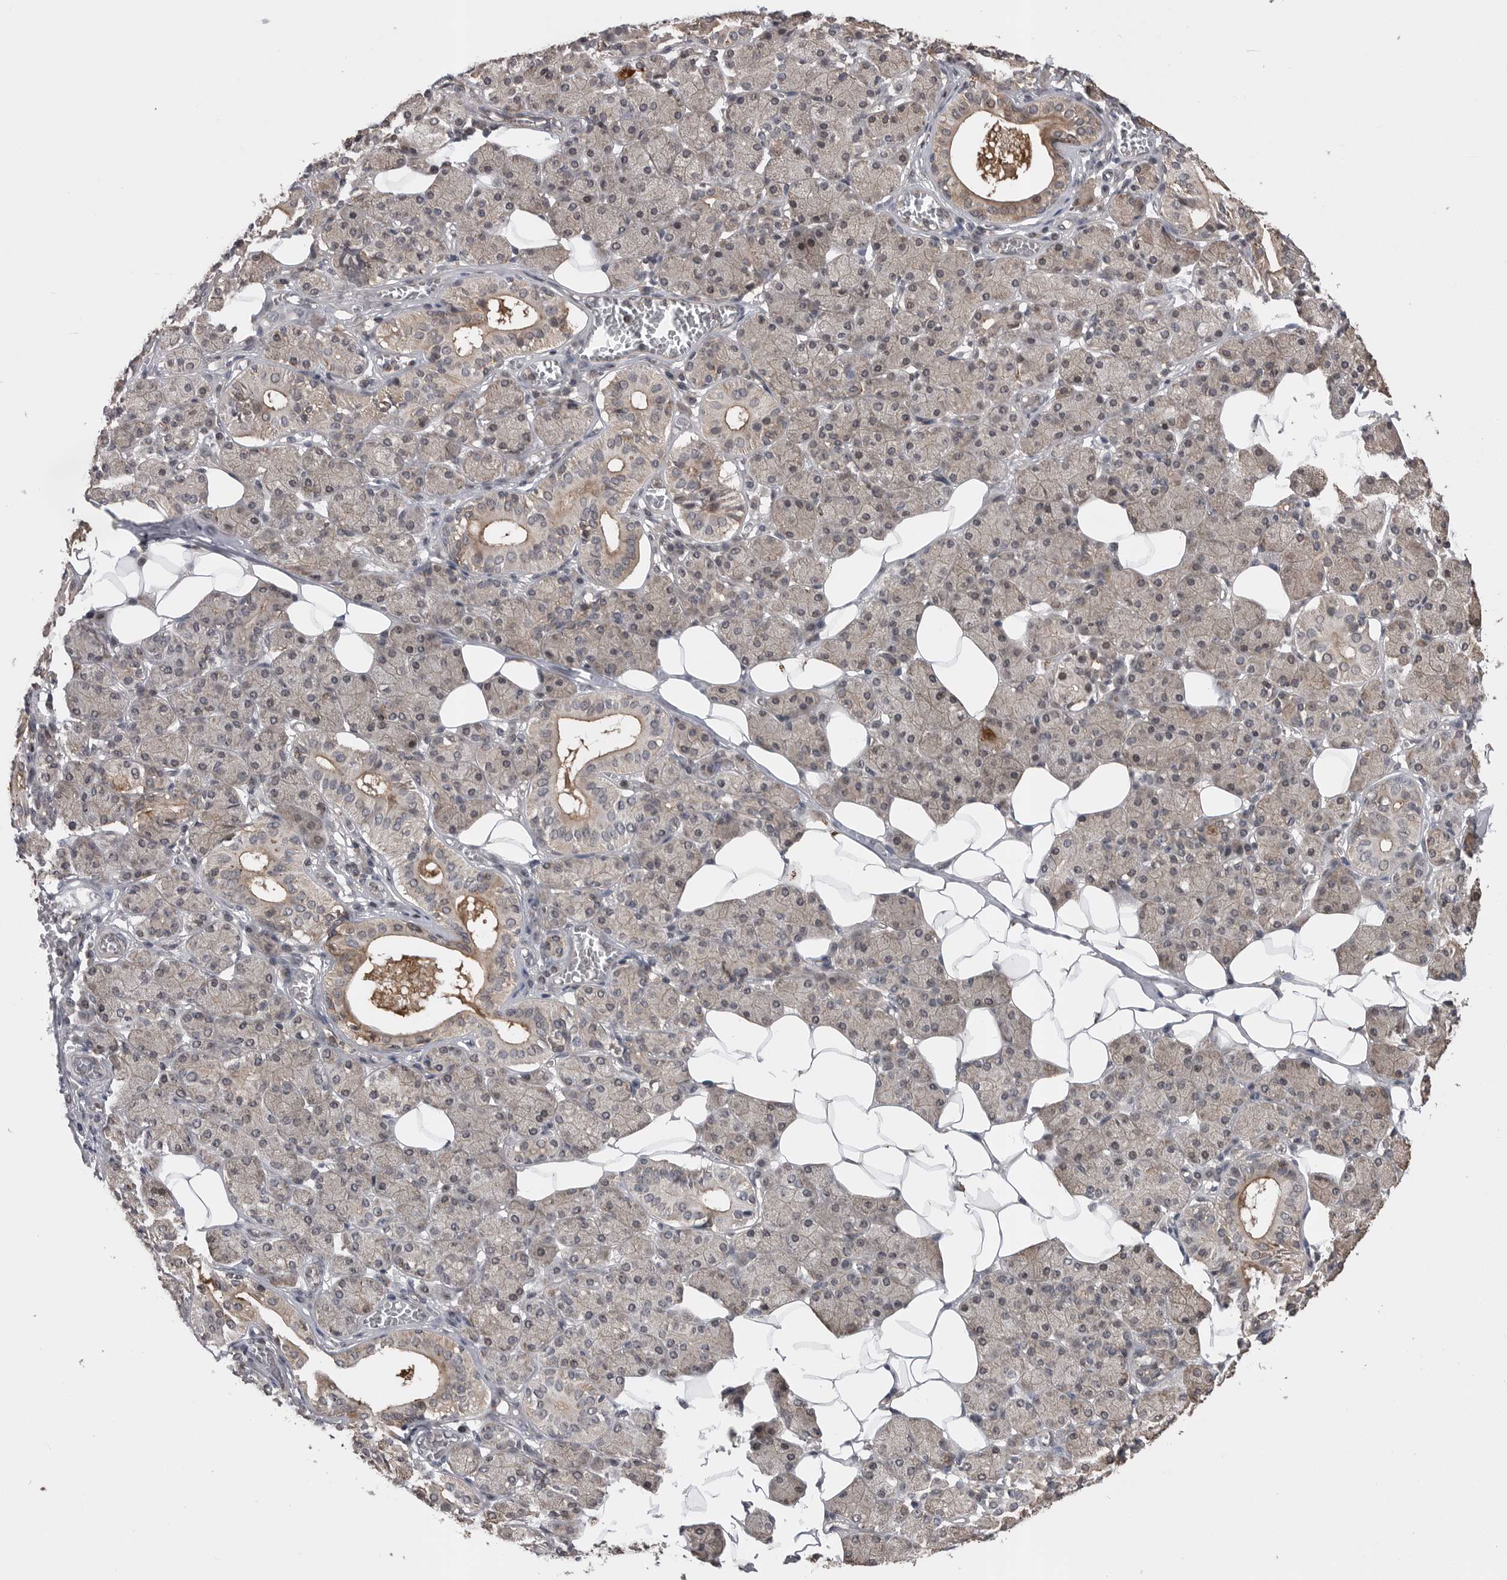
{"staining": {"intensity": "weak", "quantity": "25%-75%", "location": "cytoplasmic/membranous,nuclear"}, "tissue": "salivary gland", "cell_type": "Glandular cells", "image_type": "normal", "snomed": [{"axis": "morphology", "description": "Normal tissue, NOS"}, {"axis": "topography", "description": "Salivary gland"}], "caption": "Brown immunohistochemical staining in benign salivary gland exhibits weak cytoplasmic/membranous,nuclear expression in about 25%-75% of glandular cells.", "gene": "AOAH", "patient": {"sex": "female", "age": 33}}